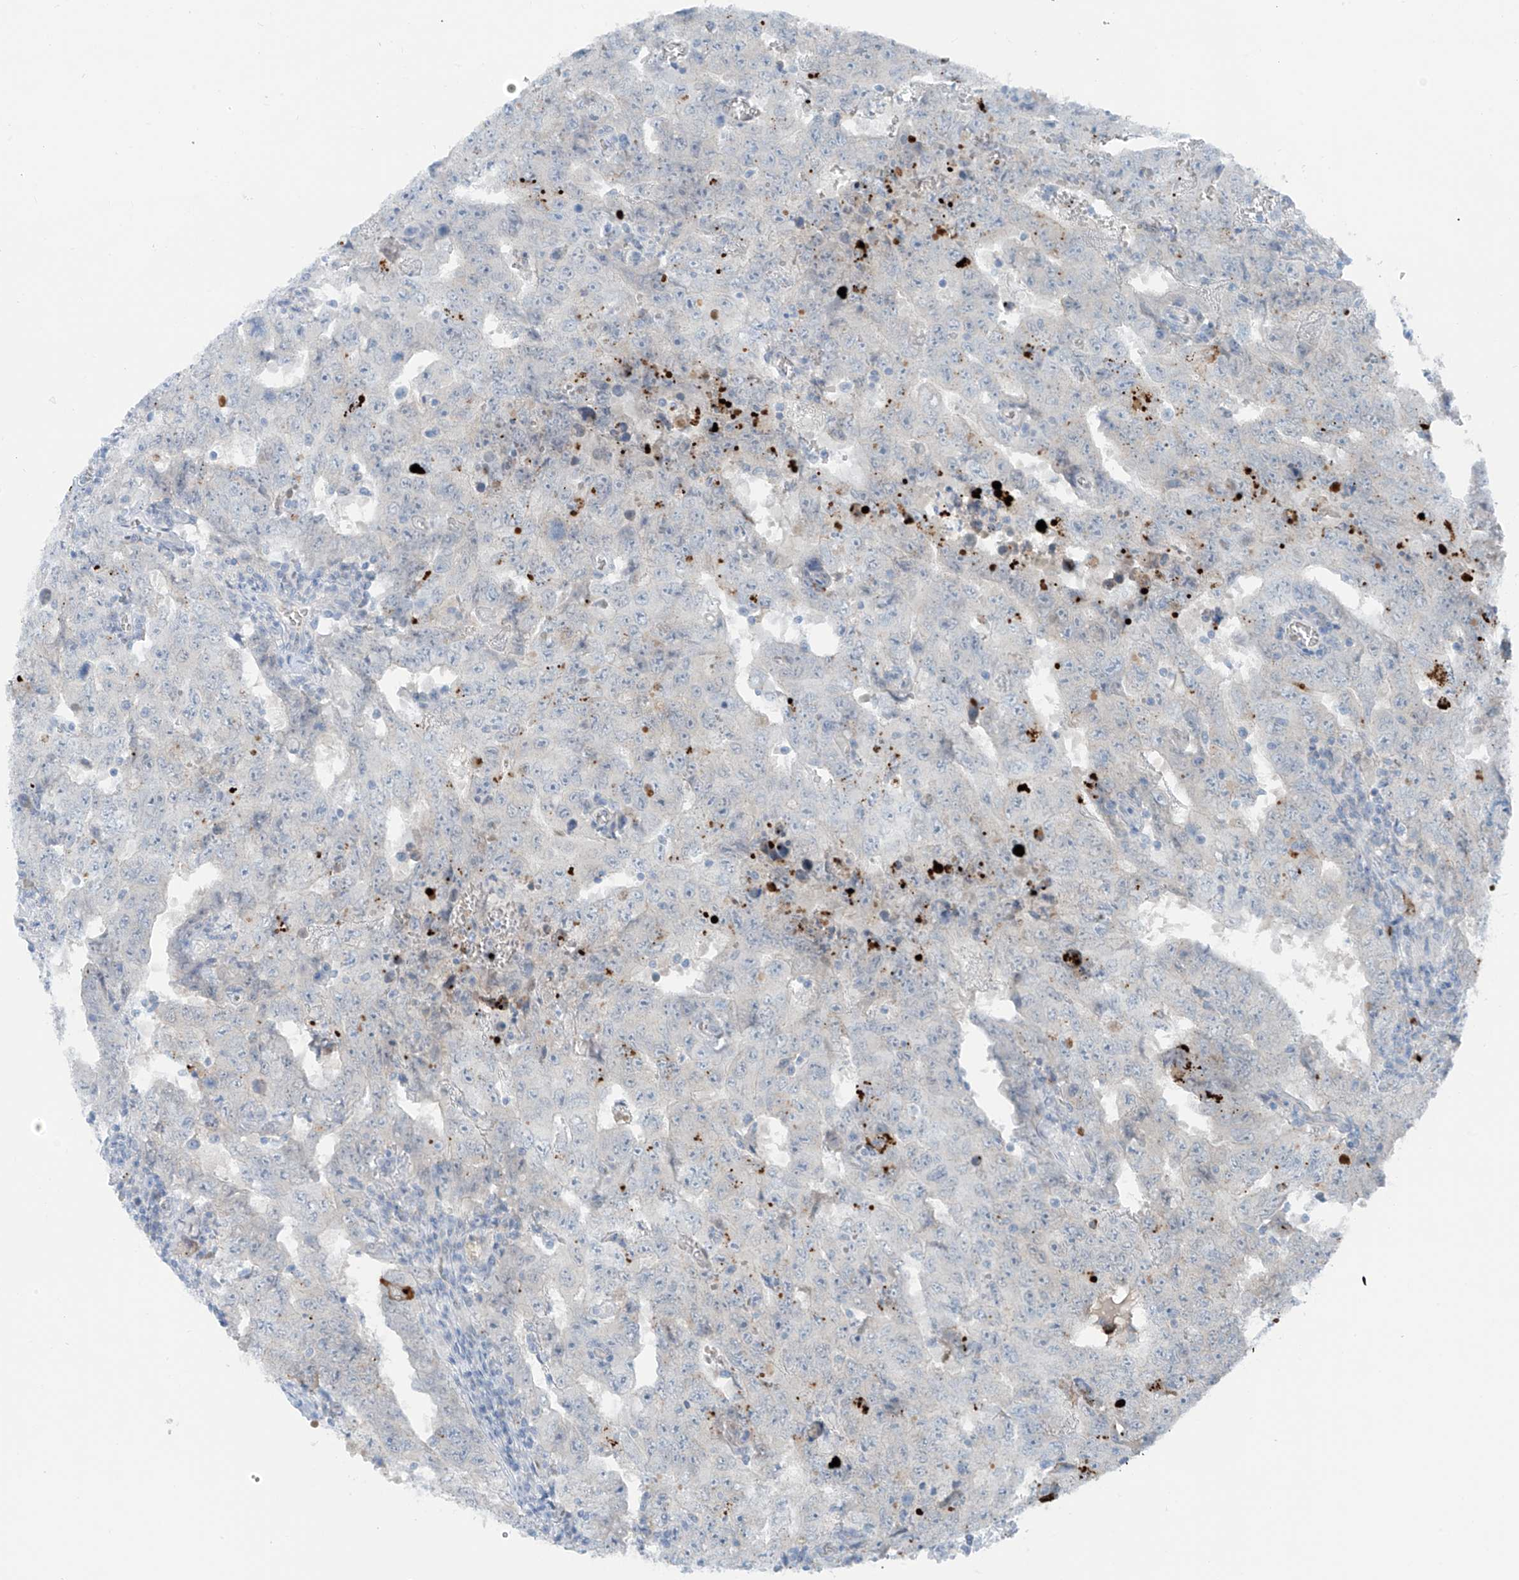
{"staining": {"intensity": "negative", "quantity": "none", "location": "none"}, "tissue": "testis cancer", "cell_type": "Tumor cells", "image_type": "cancer", "snomed": [{"axis": "morphology", "description": "Carcinoma, Embryonal, NOS"}, {"axis": "topography", "description": "Testis"}], "caption": "Immunohistochemistry (IHC) image of human testis cancer (embryonal carcinoma) stained for a protein (brown), which shows no staining in tumor cells.", "gene": "ZNF793", "patient": {"sex": "male", "age": 26}}